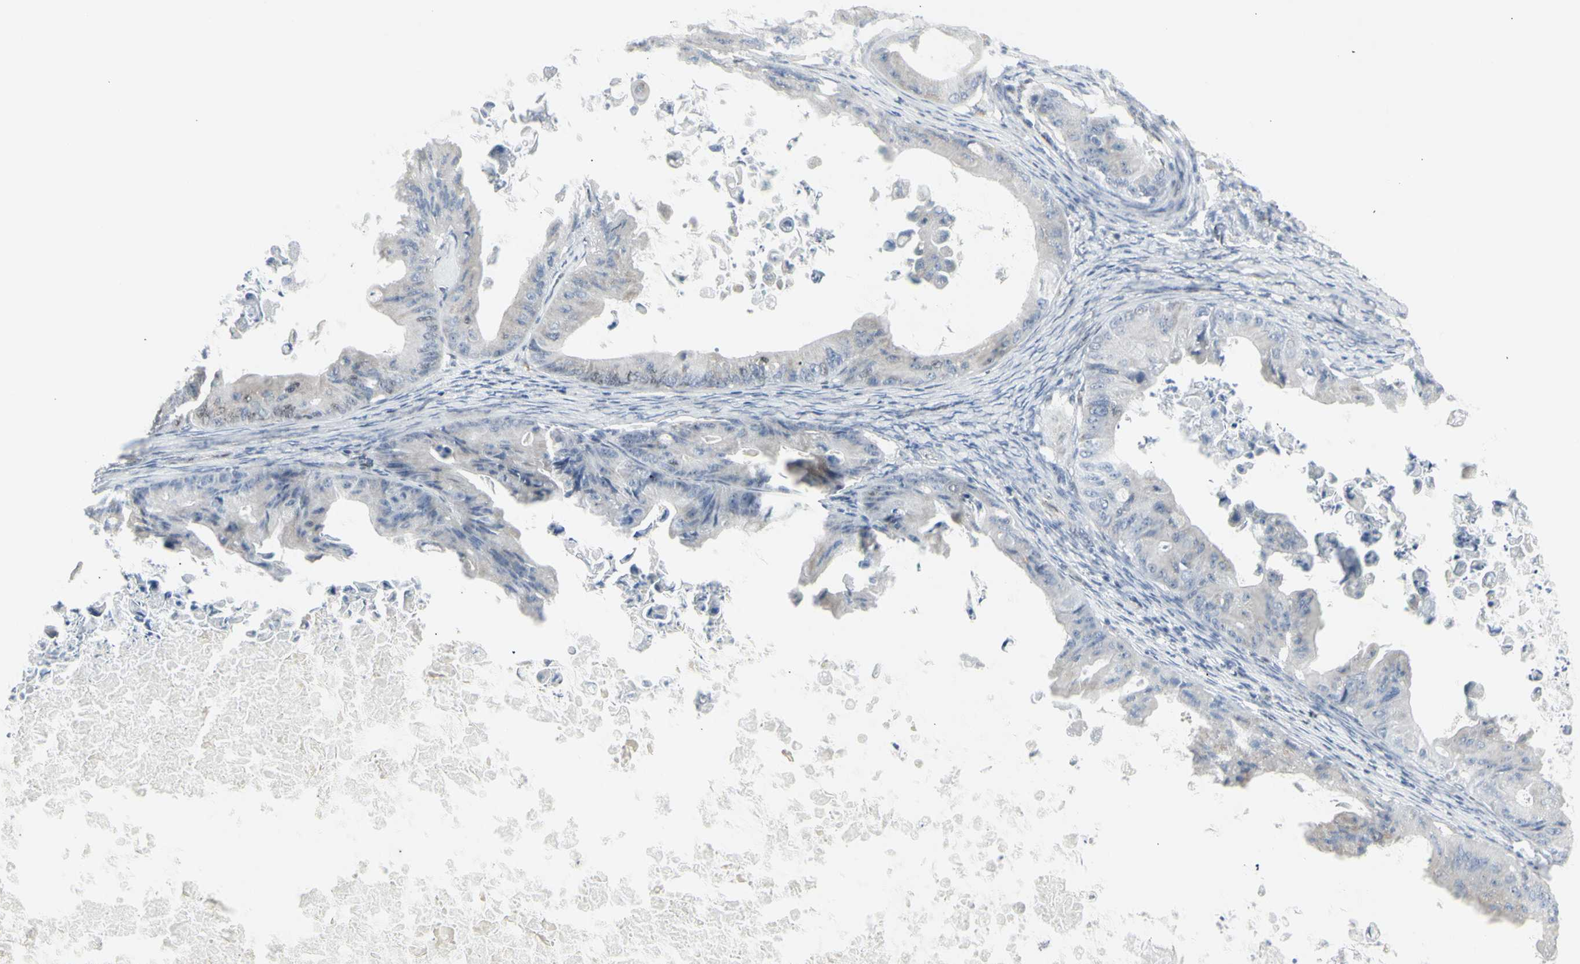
{"staining": {"intensity": "negative", "quantity": "none", "location": "none"}, "tissue": "ovarian cancer", "cell_type": "Tumor cells", "image_type": "cancer", "snomed": [{"axis": "morphology", "description": "Cystadenocarcinoma, mucinous, NOS"}, {"axis": "topography", "description": "Ovary"}], "caption": "Photomicrograph shows no protein staining in tumor cells of ovarian cancer tissue.", "gene": "DHRS7B", "patient": {"sex": "female", "age": 37}}